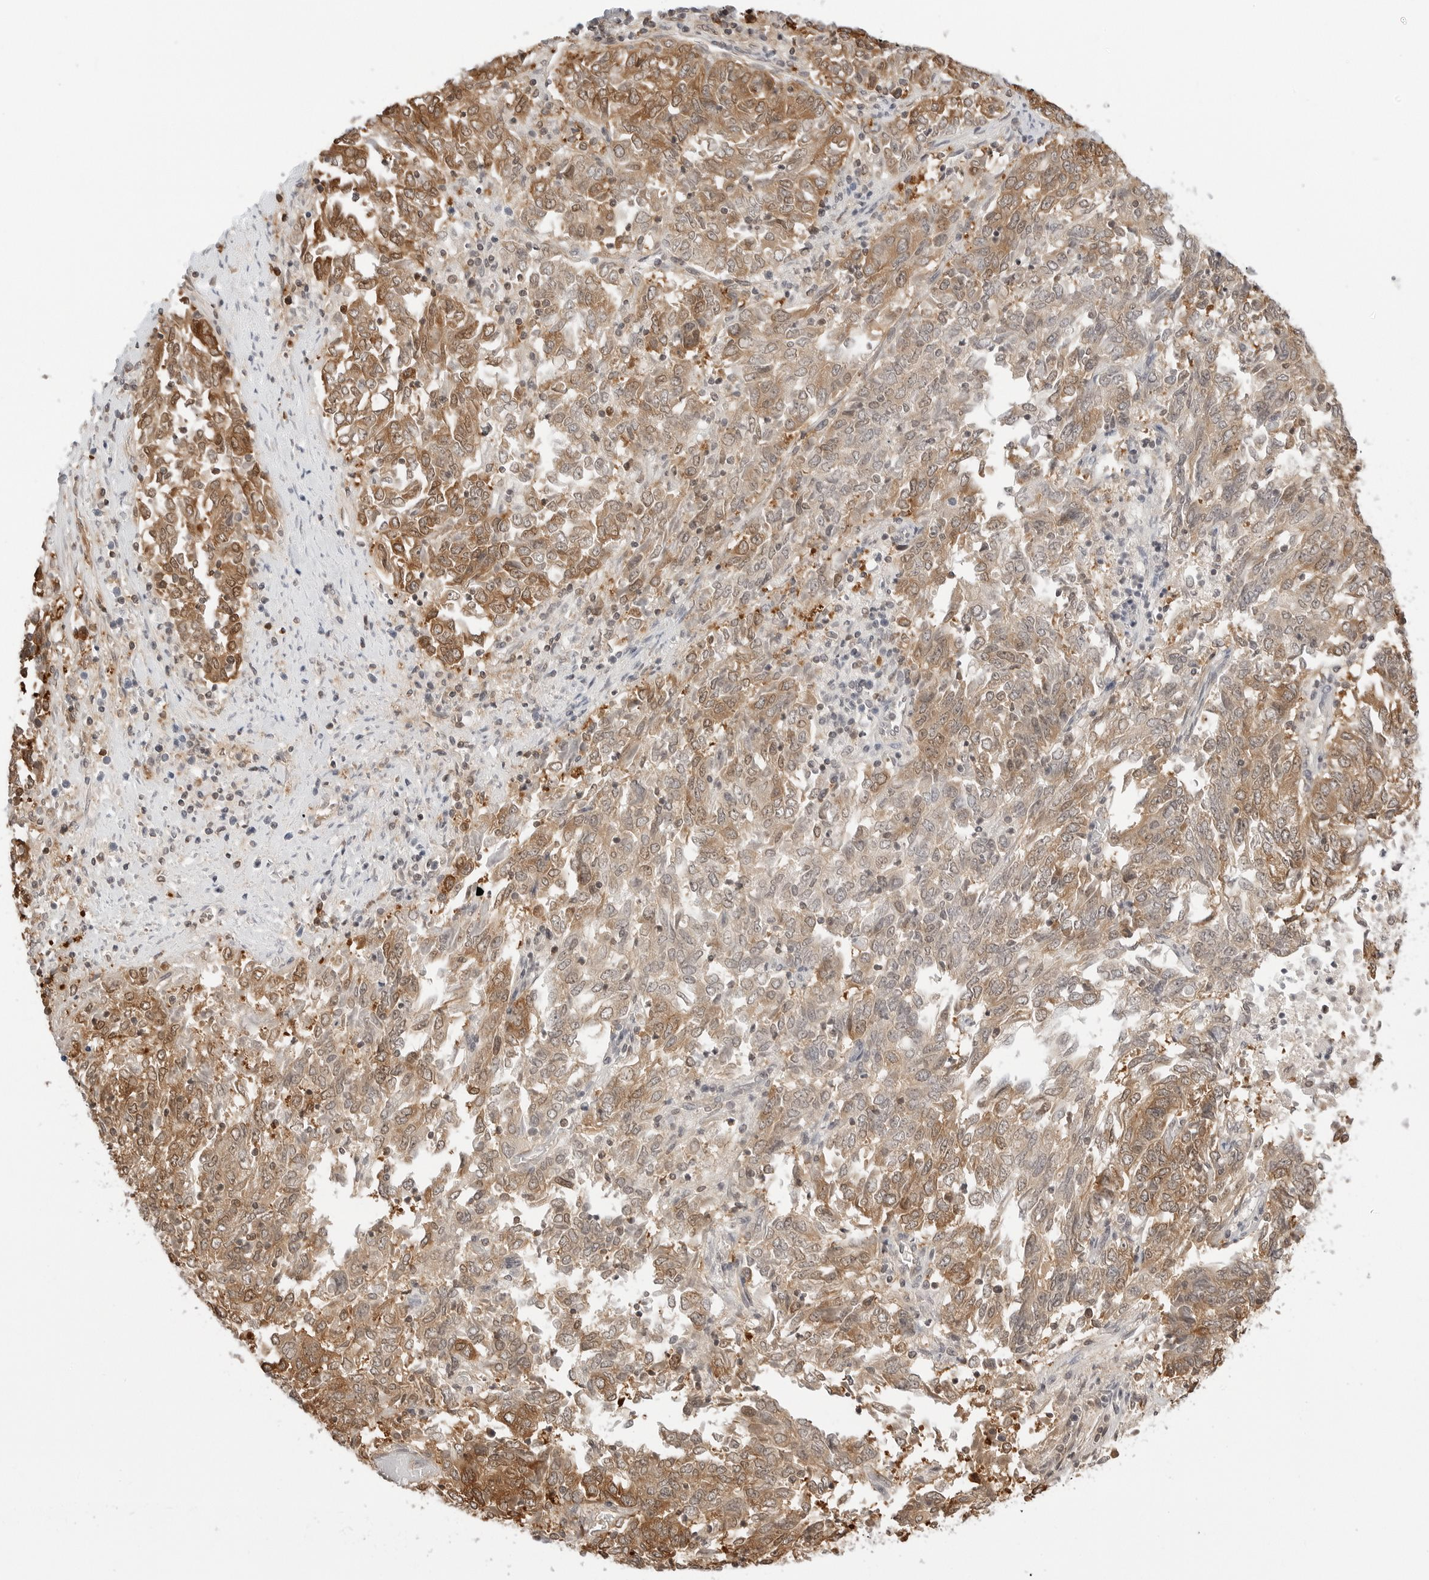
{"staining": {"intensity": "moderate", "quantity": "25%-75%", "location": "cytoplasmic/membranous,nuclear"}, "tissue": "endometrial cancer", "cell_type": "Tumor cells", "image_type": "cancer", "snomed": [{"axis": "morphology", "description": "Adenocarcinoma, NOS"}, {"axis": "topography", "description": "Endometrium"}], "caption": "Brown immunohistochemical staining in endometrial adenocarcinoma reveals moderate cytoplasmic/membranous and nuclear positivity in about 25%-75% of tumor cells.", "gene": "NUDC", "patient": {"sex": "female", "age": 80}}